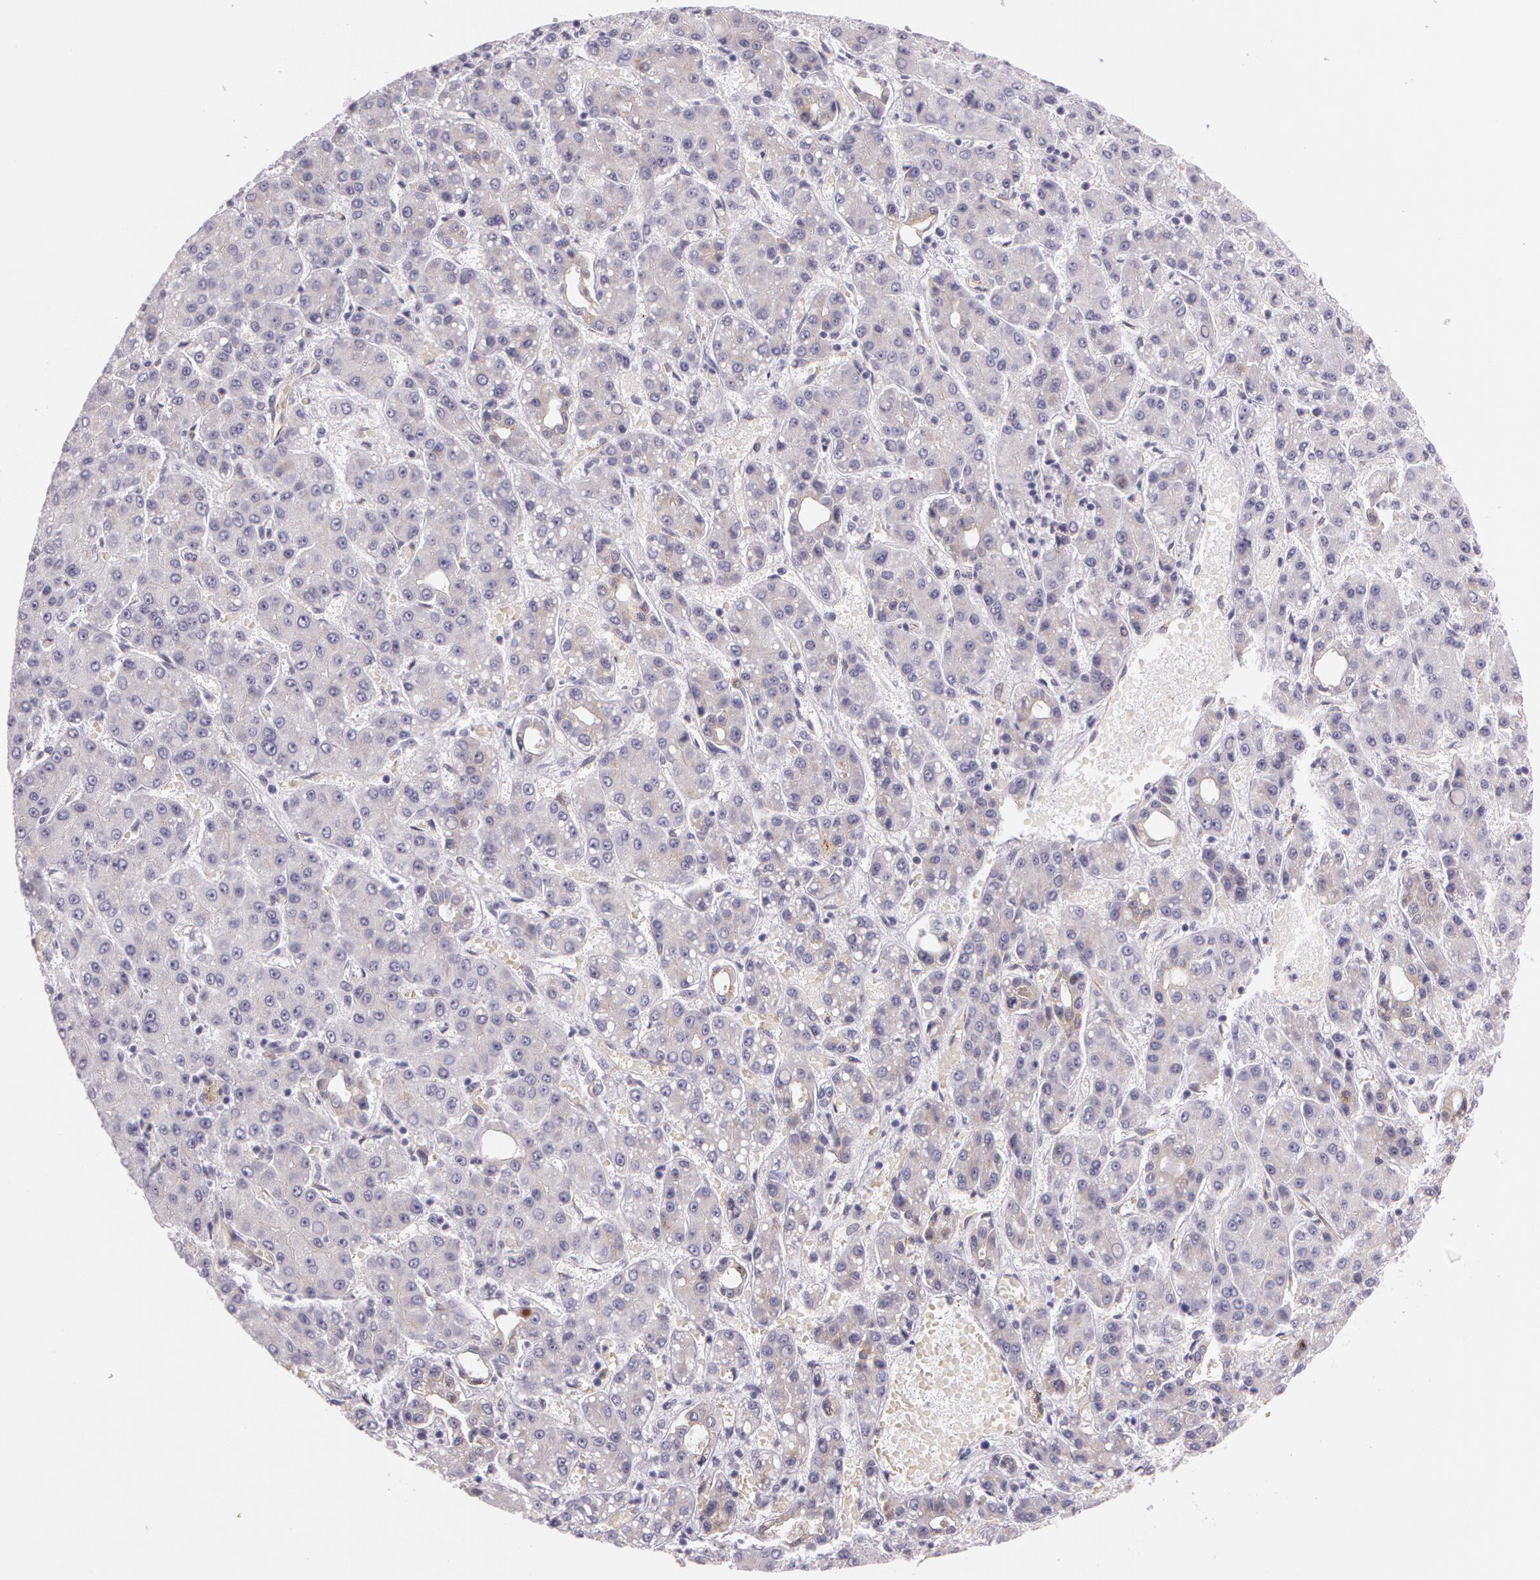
{"staining": {"intensity": "weak", "quantity": "<25%", "location": "cytoplasmic/membranous"}, "tissue": "liver cancer", "cell_type": "Tumor cells", "image_type": "cancer", "snomed": [{"axis": "morphology", "description": "Carcinoma, Hepatocellular, NOS"}, {"axis": "topography", "description": "Liver"}], "caption": "Tumor cells are negative for brown protein staining in hepatocellular carcinoma (liver). Nuclei are stained in blue.", "gene": "APP", "patient": {"sex": "male", "age": 69}}